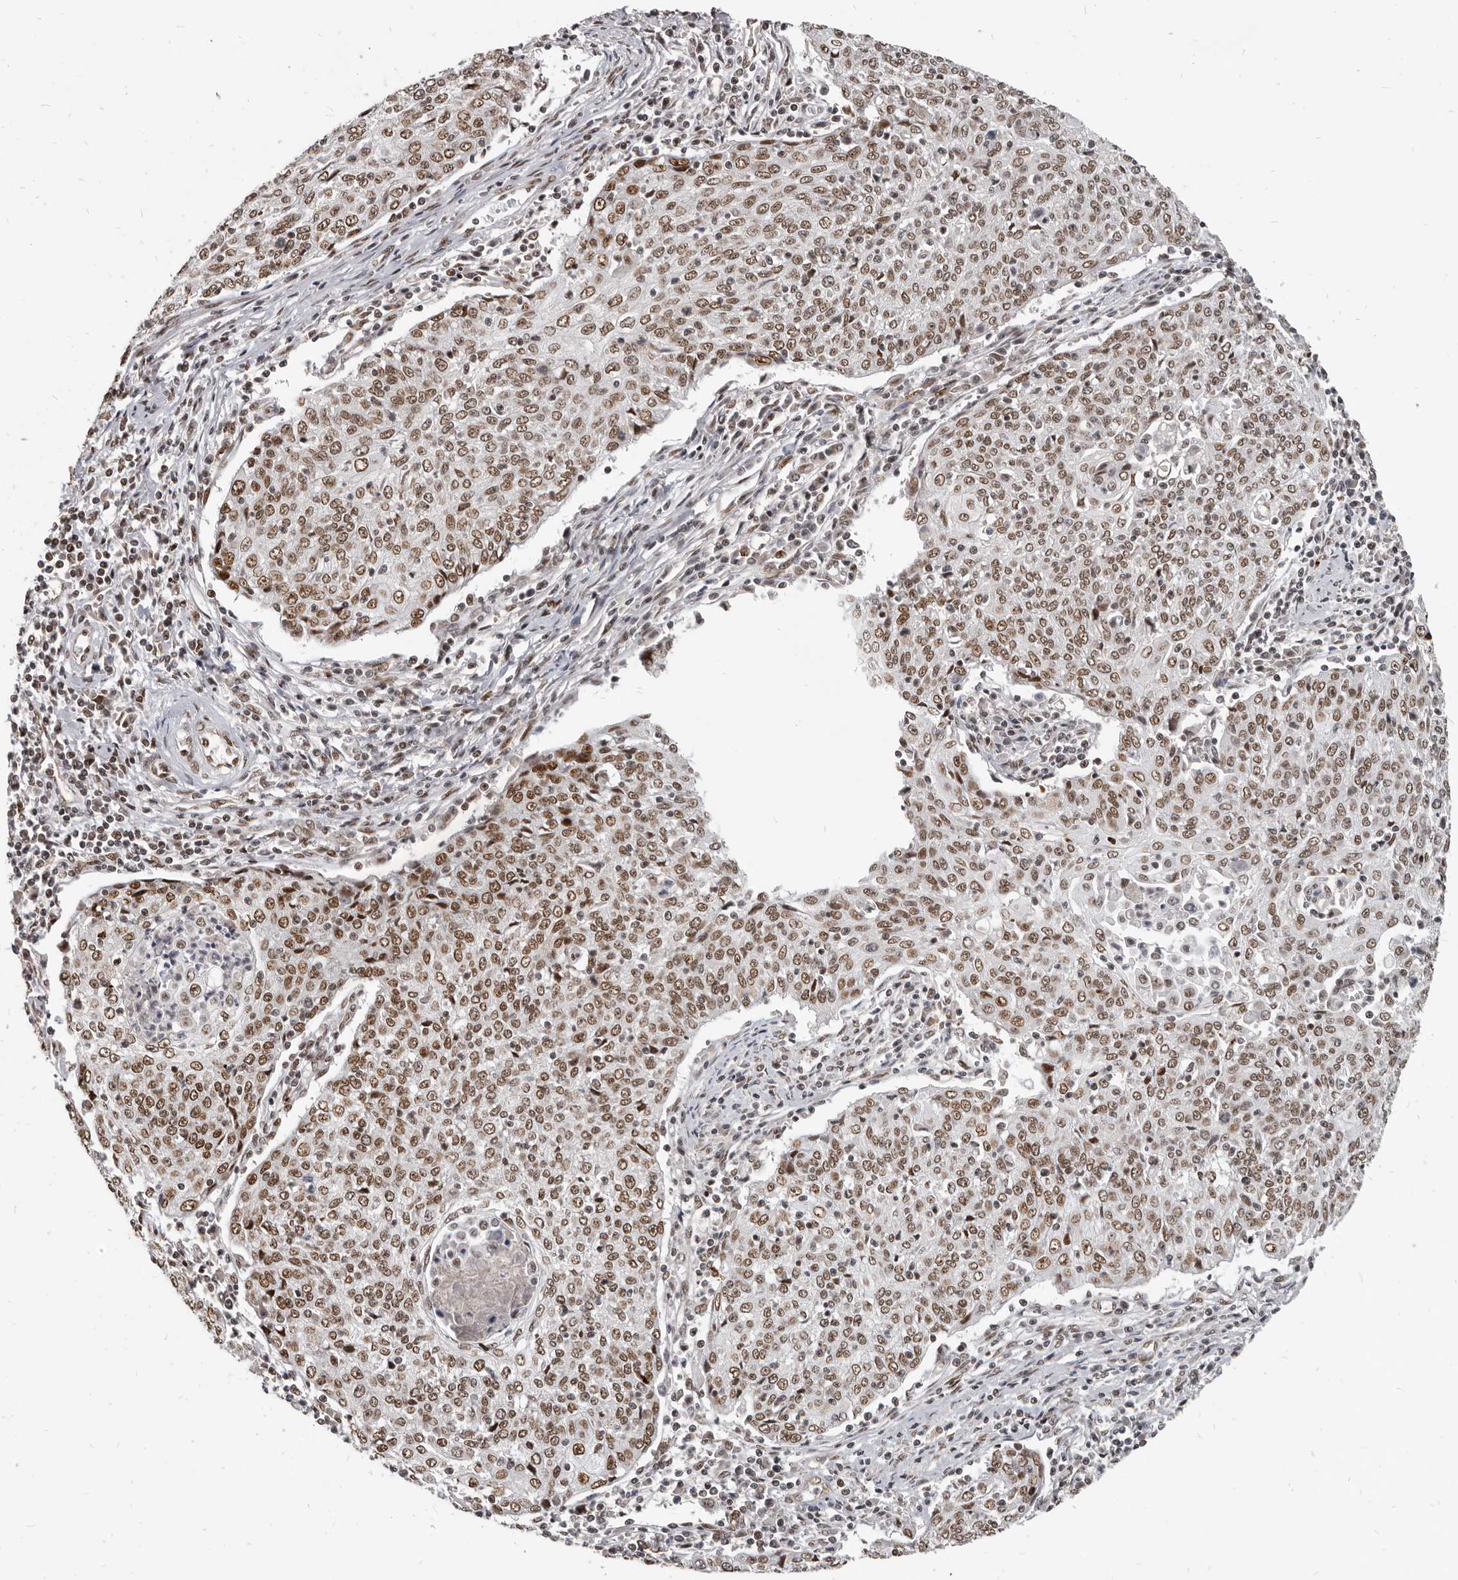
{"staining": {"intensity": "moderate", "quantity": ">75%", "location": "nuclear"}, "tissue": "cervical cancer", "cell_type": "Tumor cells", "image_type": "cancer", "snomed": [{"axis": "morphology", "description": "Squamous cell carcinoma, NOS"}, {"axis": "topography", "description": "Cervix"}], "caption": "The image reveals a brown stain indicating the presence of a protein in the nuclear of tumor cells in cervical cancer.", "gene": "ATF5", "patient": {"sex": "female", "age": 48}}